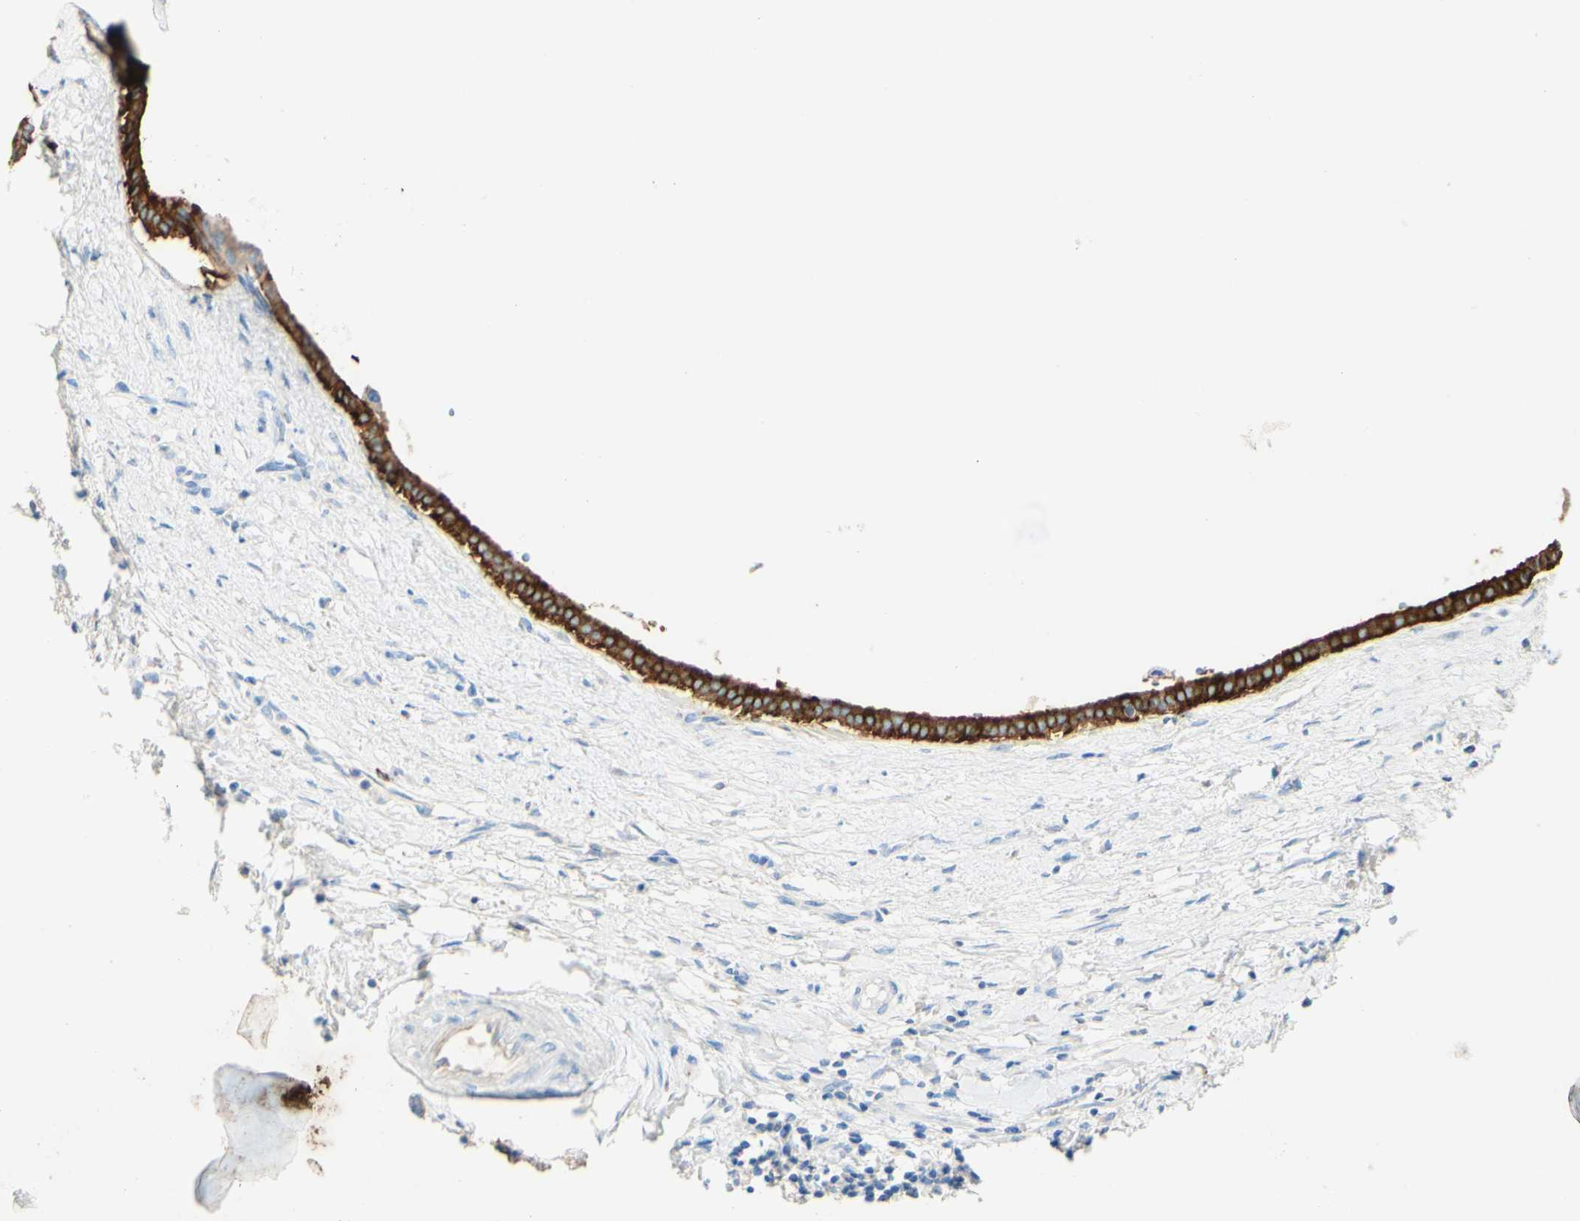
{"staining": {"intensity": "strong", "quantity": ">75%", "location": "cytoplasmic/membranous"}, "tissue": "liver cancer", "cell_type": "Tumor cells", "image_type": "cancer", "snomed": [{"axis": "morphology", "description": "Cholangiocarcinoma"}, {"axis": "topography", "description": "Liver"}], "caption": "Protein staining exhibits strong cytoplasmic/membranous positivity in approximately >75% of tumor cells in cholangiocarcinoma (liver).", "gene": "PIGR", "patient": {"sex": "female", "age": 65}}